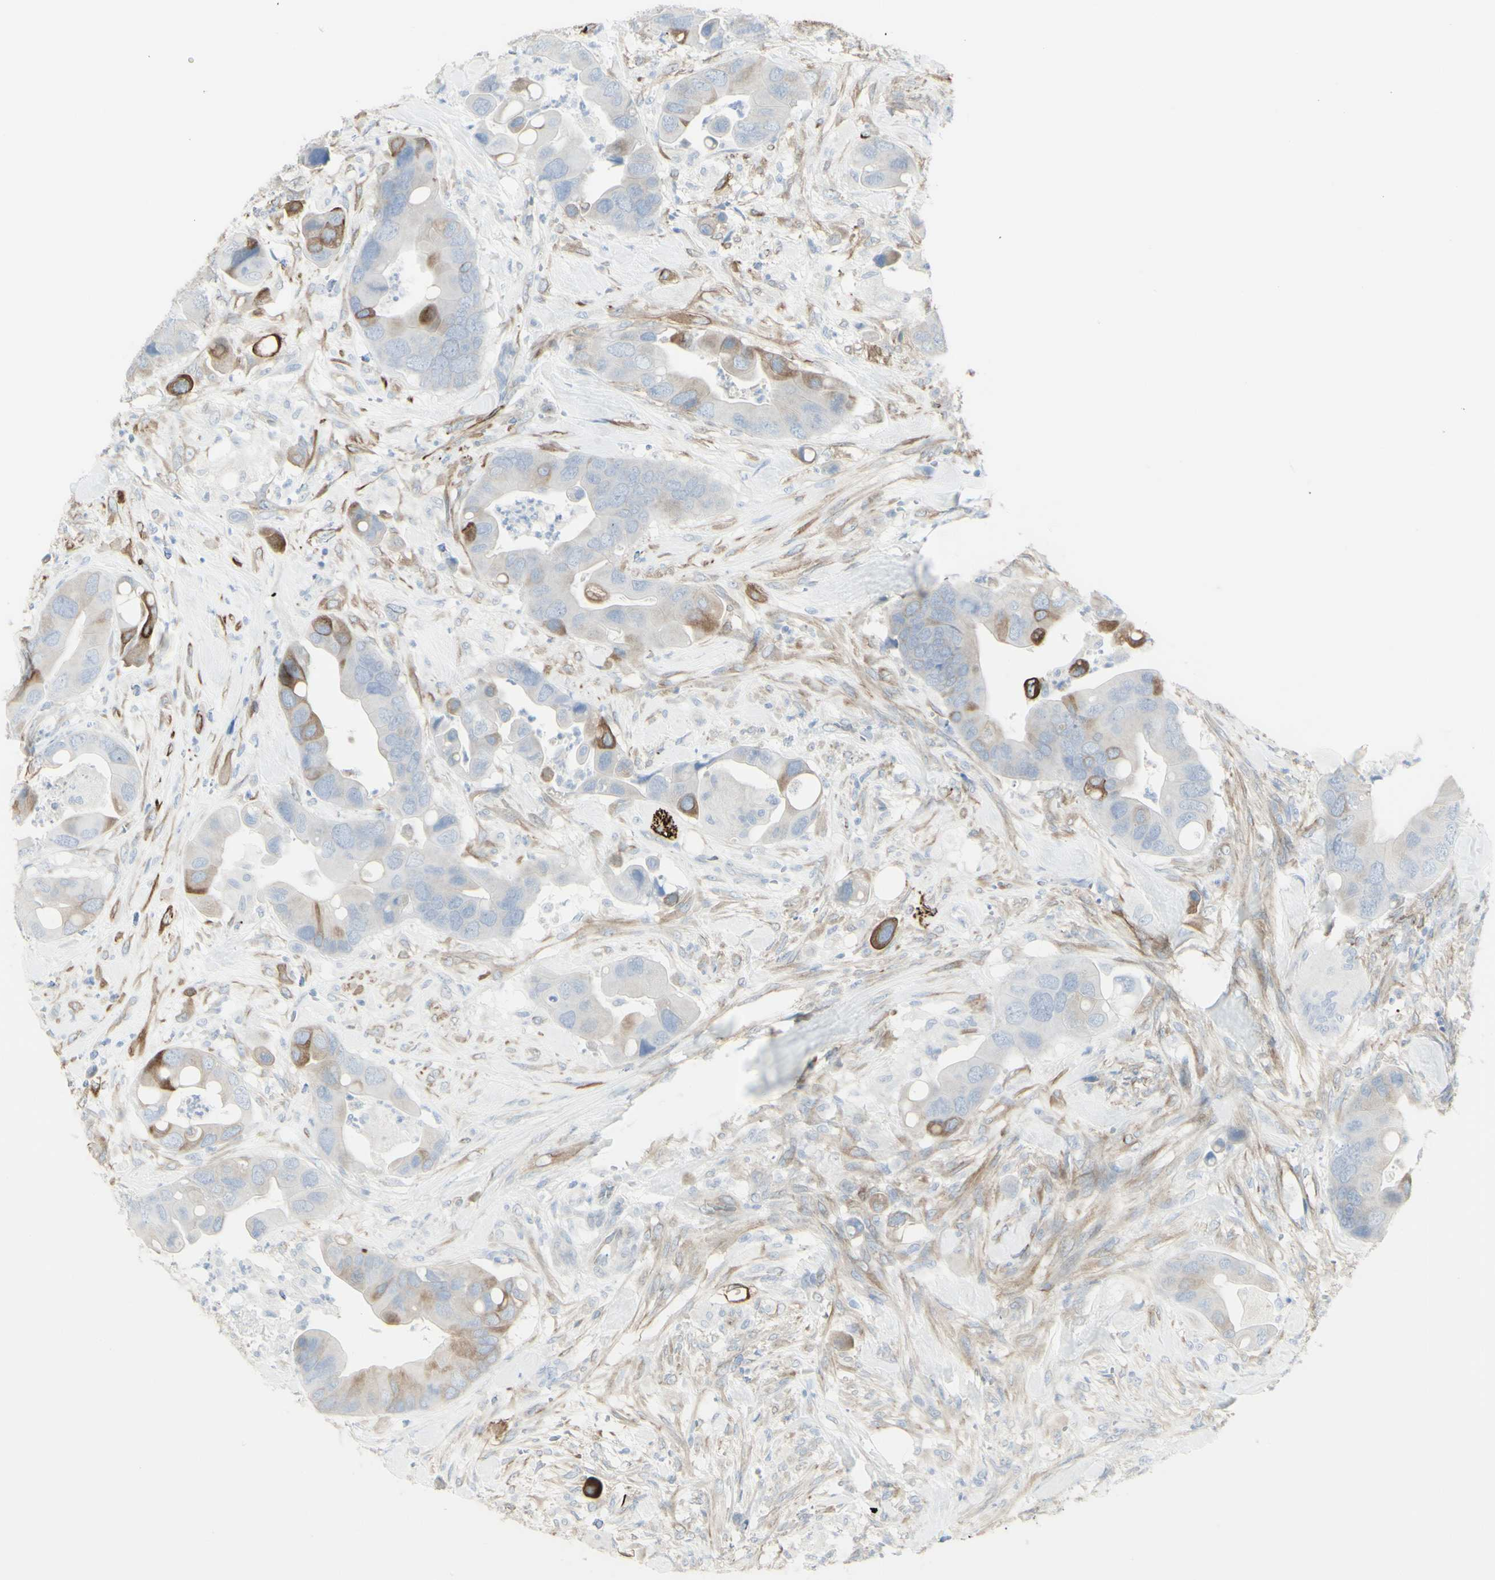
{"staining": {"intensity": "moderate", "quantity": "<25%", "location": "cytoplasmic/membranous"}, "tissue": "colorectal cancer", "cell_type": "Tumor cells", "image_type": "cancer", "snomed": [{"axis": "morphology", "description": "Adenocarcinoma, NOS"}, {"axis": "topography", "description": "Rectum"}], "caption": "Colorectal adenocarcinoma stained with a protein marker displays moderate staining in tumor cells.", "gene": "ENSG00000198211", "patient": {"sex": "female", "age": 57}}